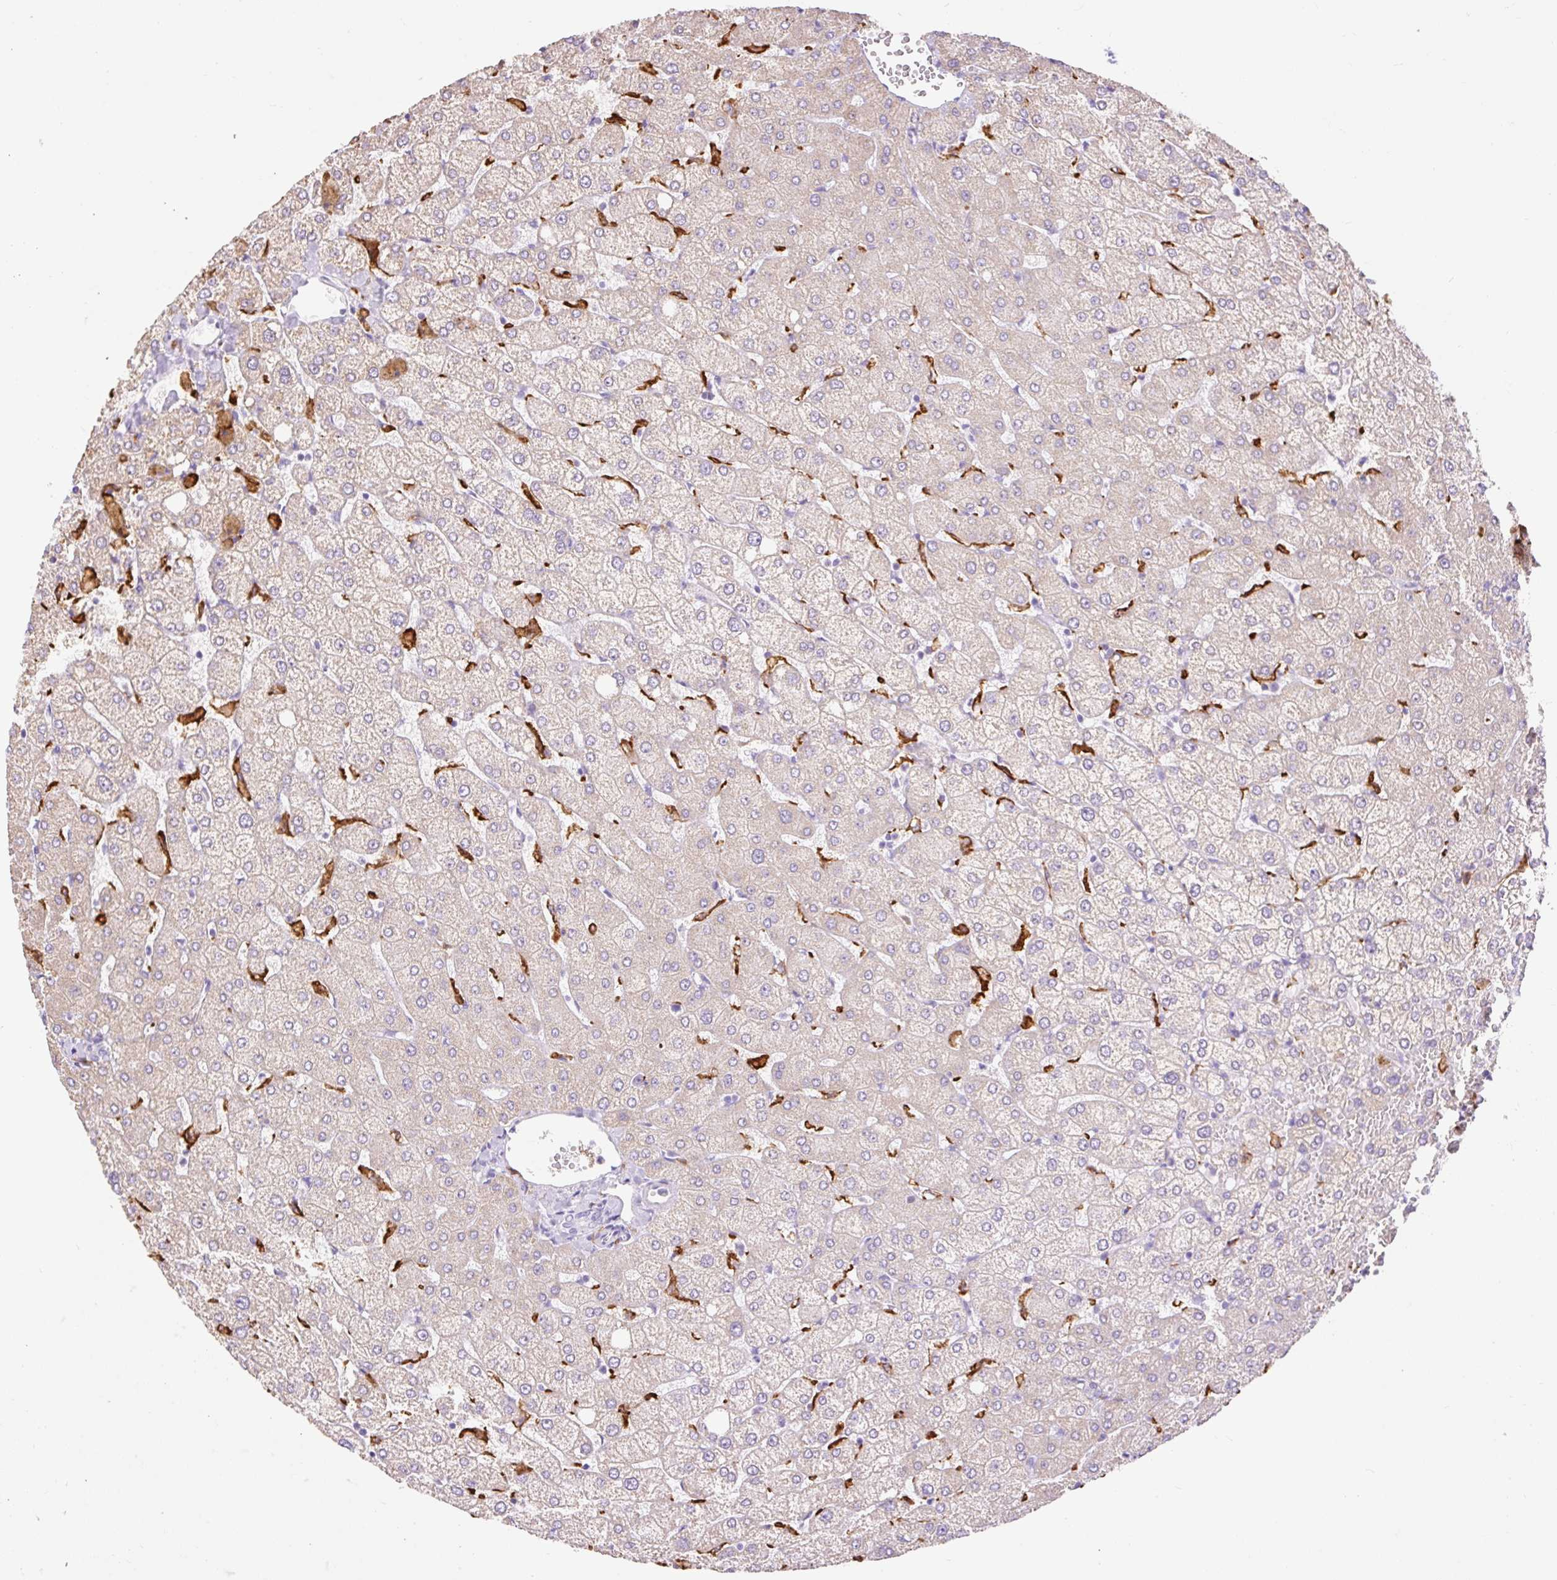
{"staining": {"intensity": "negative", "quantity": "none", "location": "none"}, "tissue": "liver", "cell_type": "Cholangiocytes", "image_type": "normal", "snomed": [{"axis": "morphology", "description": "Normal tissue, NOS"}, {"axis": "topography", "description": "Liver"}], "caption": "Cholangiocytes are negative for protein expression in benign human liver. (Stains: DAB IHC with hematoxylin counter stain, Microscopy: brightfield microscopy at high magnification).", "gene": "SIGLEC1", "patient": {"sex": "female", "age": 54}}